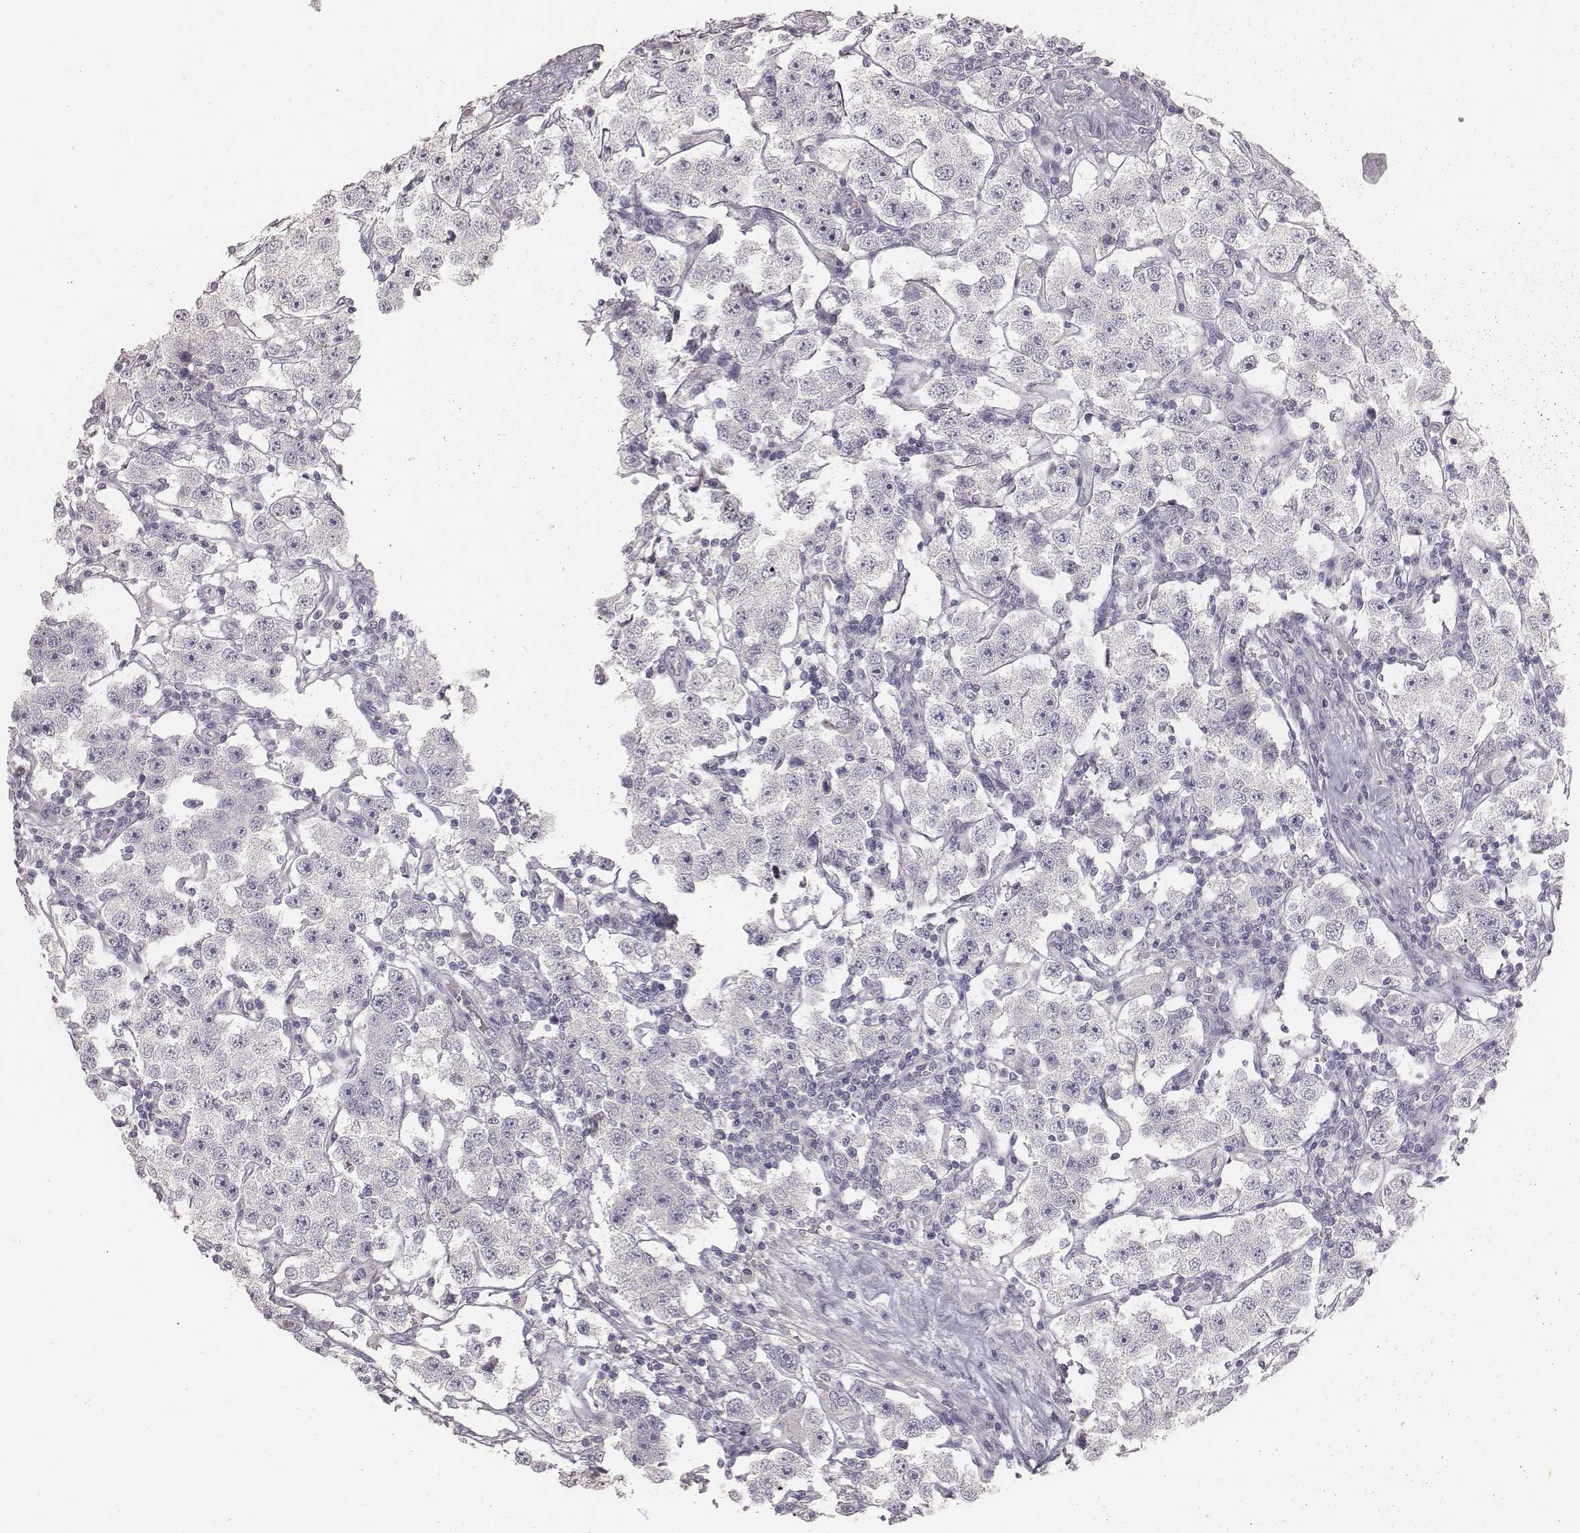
{"staining": {"intensity": "negative", "quantity": "none", "location": "none"}, "tissue": "testis cancer", "cell_type": "Tumor cells", "image_type": "cancer", "snomed": [{"axis": "morphology", "description": "Seminoma, NOS"}, {"axis": "topography", "description": "Testis"}], "caption": "This is an immunohistochemistry image of testis seminoma. There is no expression in tumor cells.", "gene": "MYH6", "patient": {"sex": "male", "age": 37}}